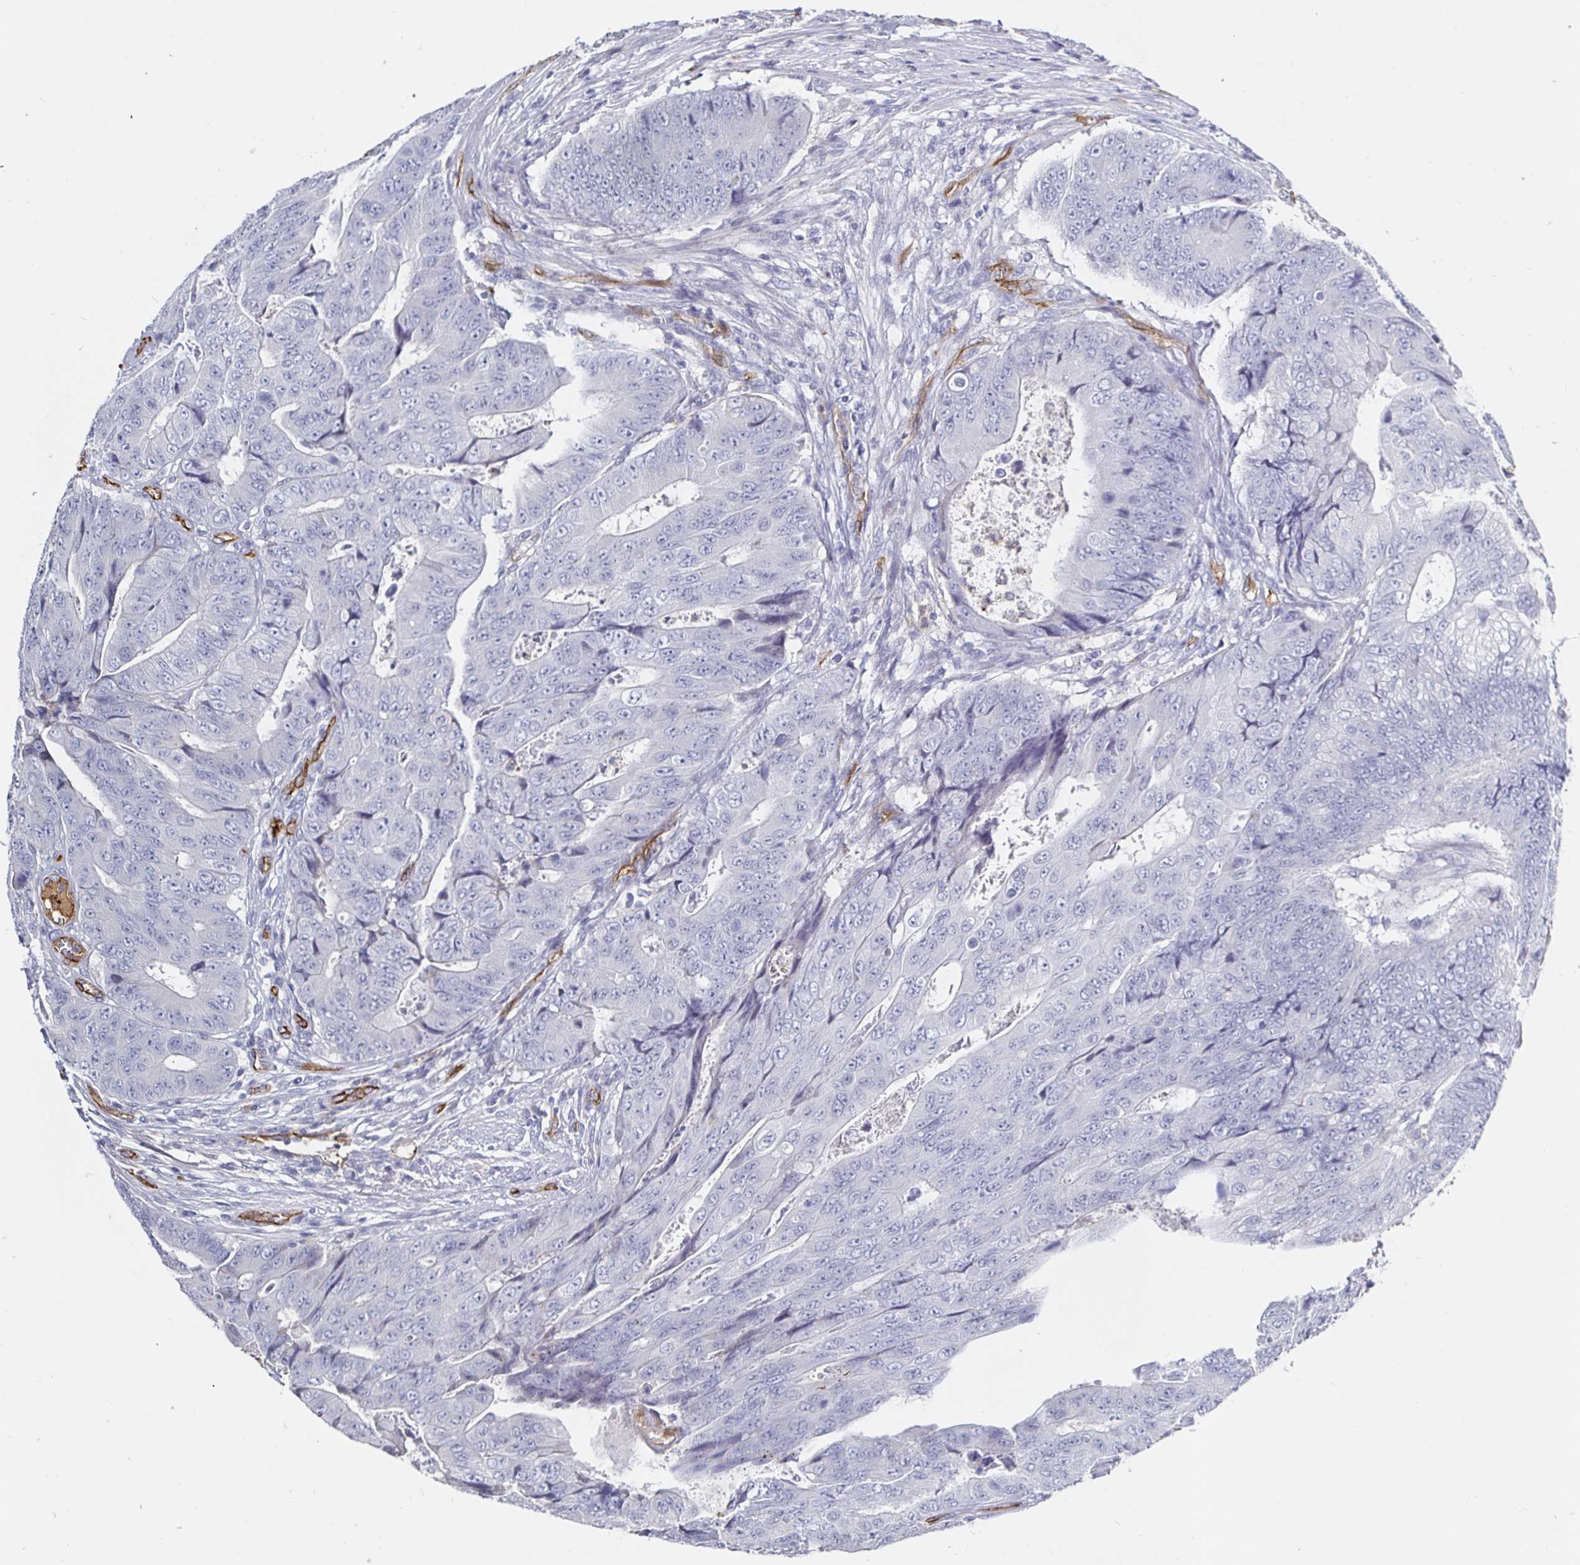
{"staining": {"intensity": "negative", "quantity": "none", "location": "none"}, "tissue": "colorectal cancer", "cell_type": "Tumor cells", "image_type": "cancer", "snomed": [{"axis": "morphology", "description": "Adenocarcinoma, NOS"}, {"axis": "topography", "description": "Colon"}], "caption": "High power microscopy image of an IHC histopathology image of colorectal cancer, revealing no significant staining in tumor cells.", "gene": "ACSBG2", "patient": {"sex": "female", "age": 48}}